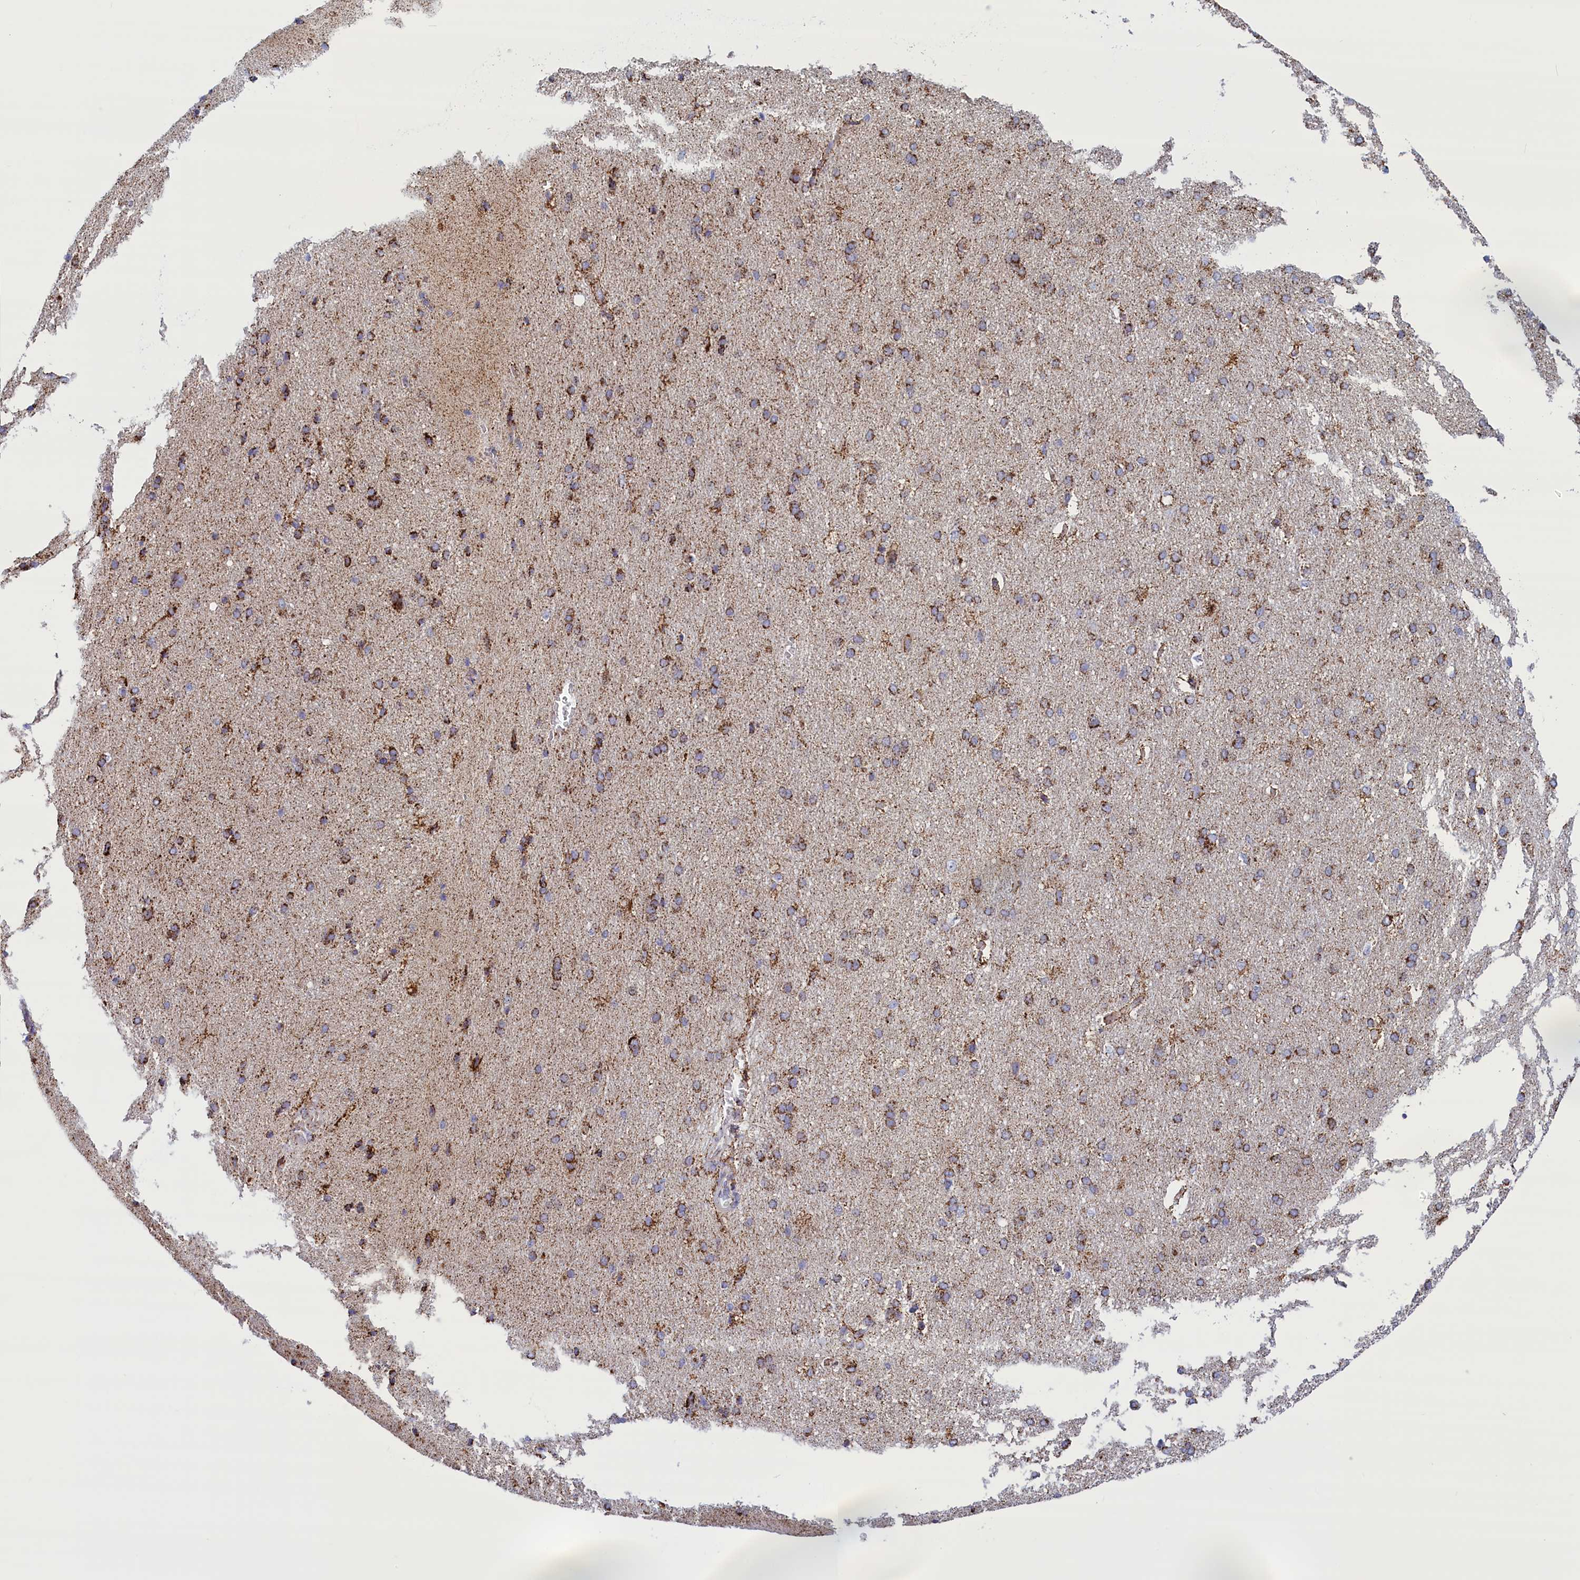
{"staining": {"intensity": "moderate", "quantity": "25%-75%", "location": "cytoplasmic/membranous"}, "tissue": "cerebral cortex", "cell_type": "Endothelial cells", "image_type": "normal", "snomed": [{"axis": "morphology", "description": "Normal tissue, NOS"}, {"axis": "topography", "description": "Cerebral cortex"}], "caption": "High-power microscopy captured an immunohistochemistry (IHC) histopathology image of unremarkable cerebral cortex, revealing moderate cytoplasmic/membranous staining in about 25%-75% of endothelial cells.", "gene": "ISOC2", "patient": {"sex": "male", "age": 62}}